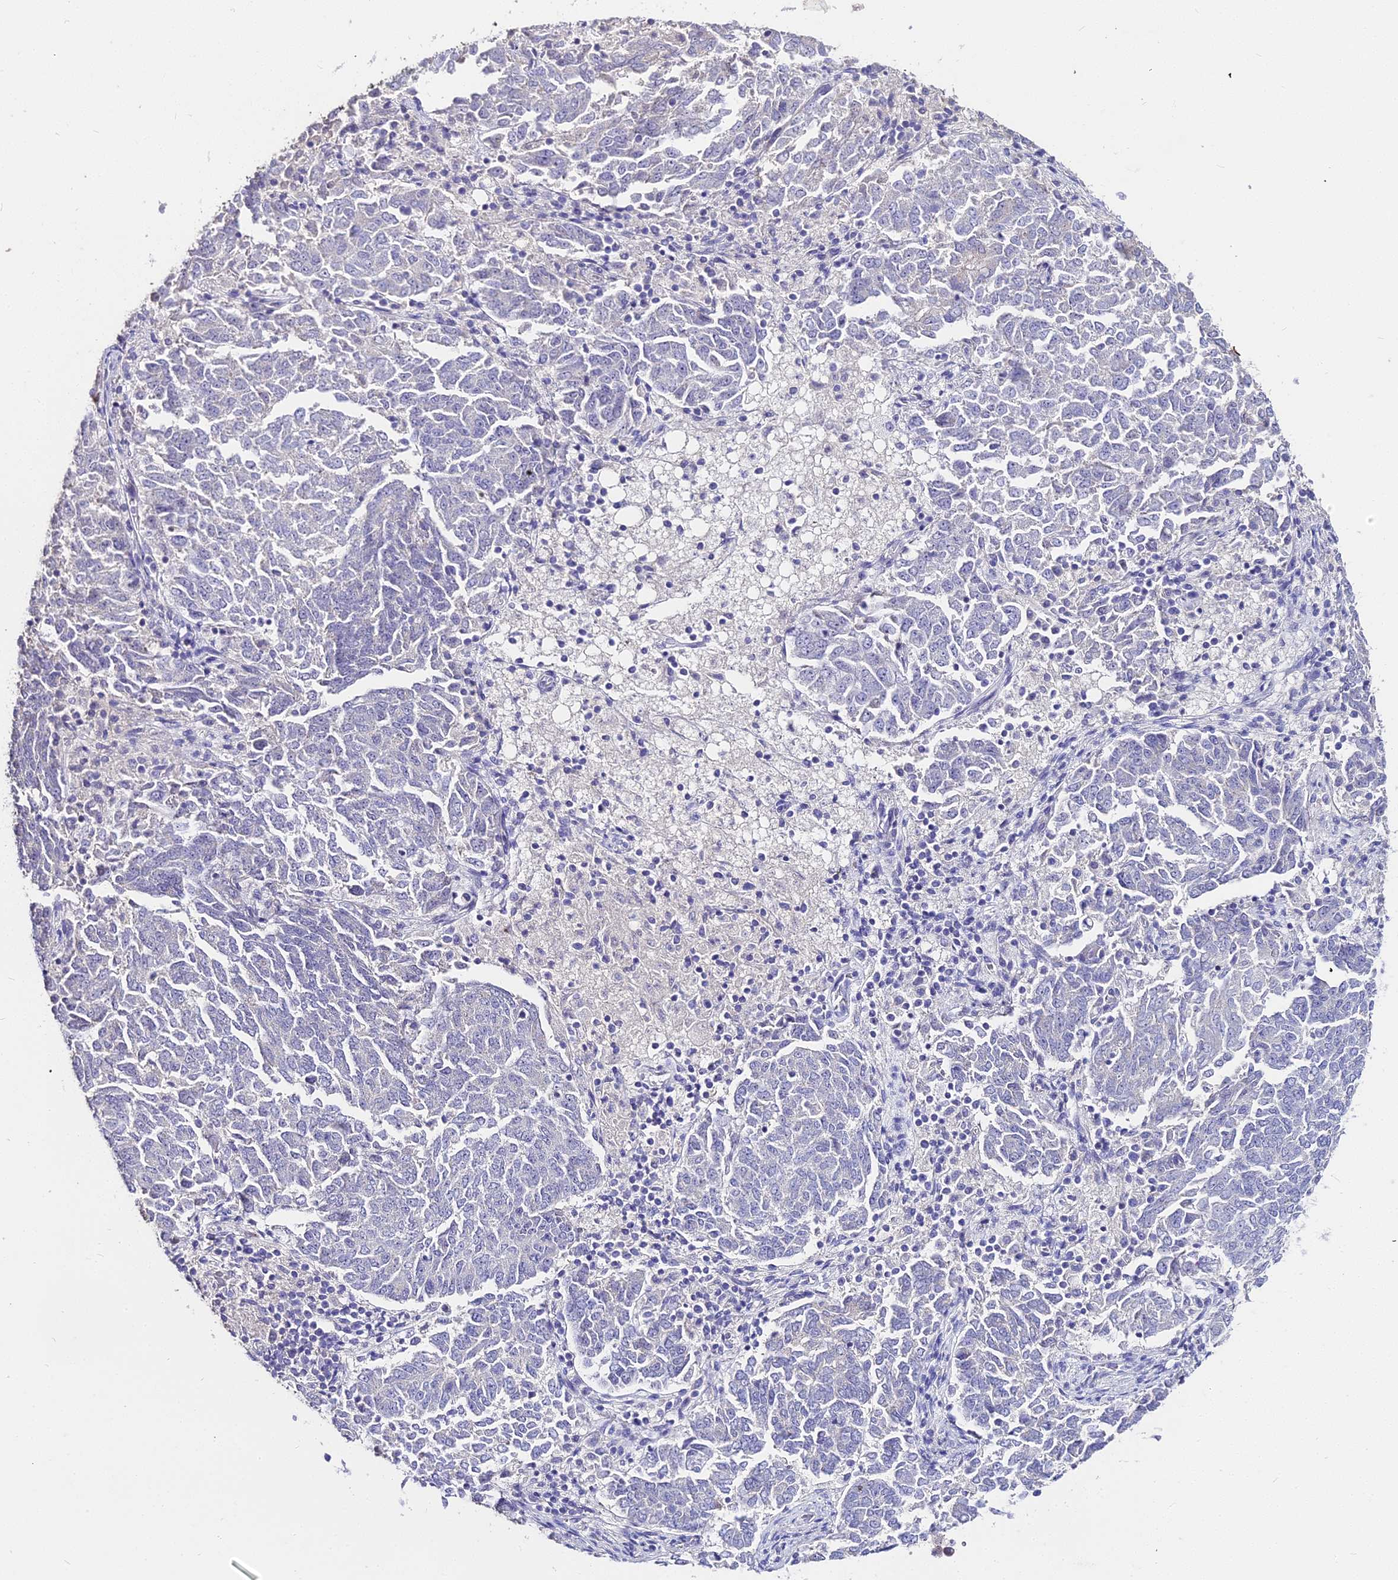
{"staining": {"intensity": "negative", "quantity": "none", "location": "none"}, "tissue": "endometrial cancer", "cell_type": "Tumor cells", "image_type": "cancer", "snomed": [{"axis": "morphology", "description": "Adenocarcinoma, NOS"}, {"axis": "topography", "description": "Endometrium"}], "caption": "Immunohistochemistry of endometrial adenocarcinoma demonstrates no staining in tumor cells.", "gene": "GLYAT", "patient": {"sex": "female", "age": 80}}